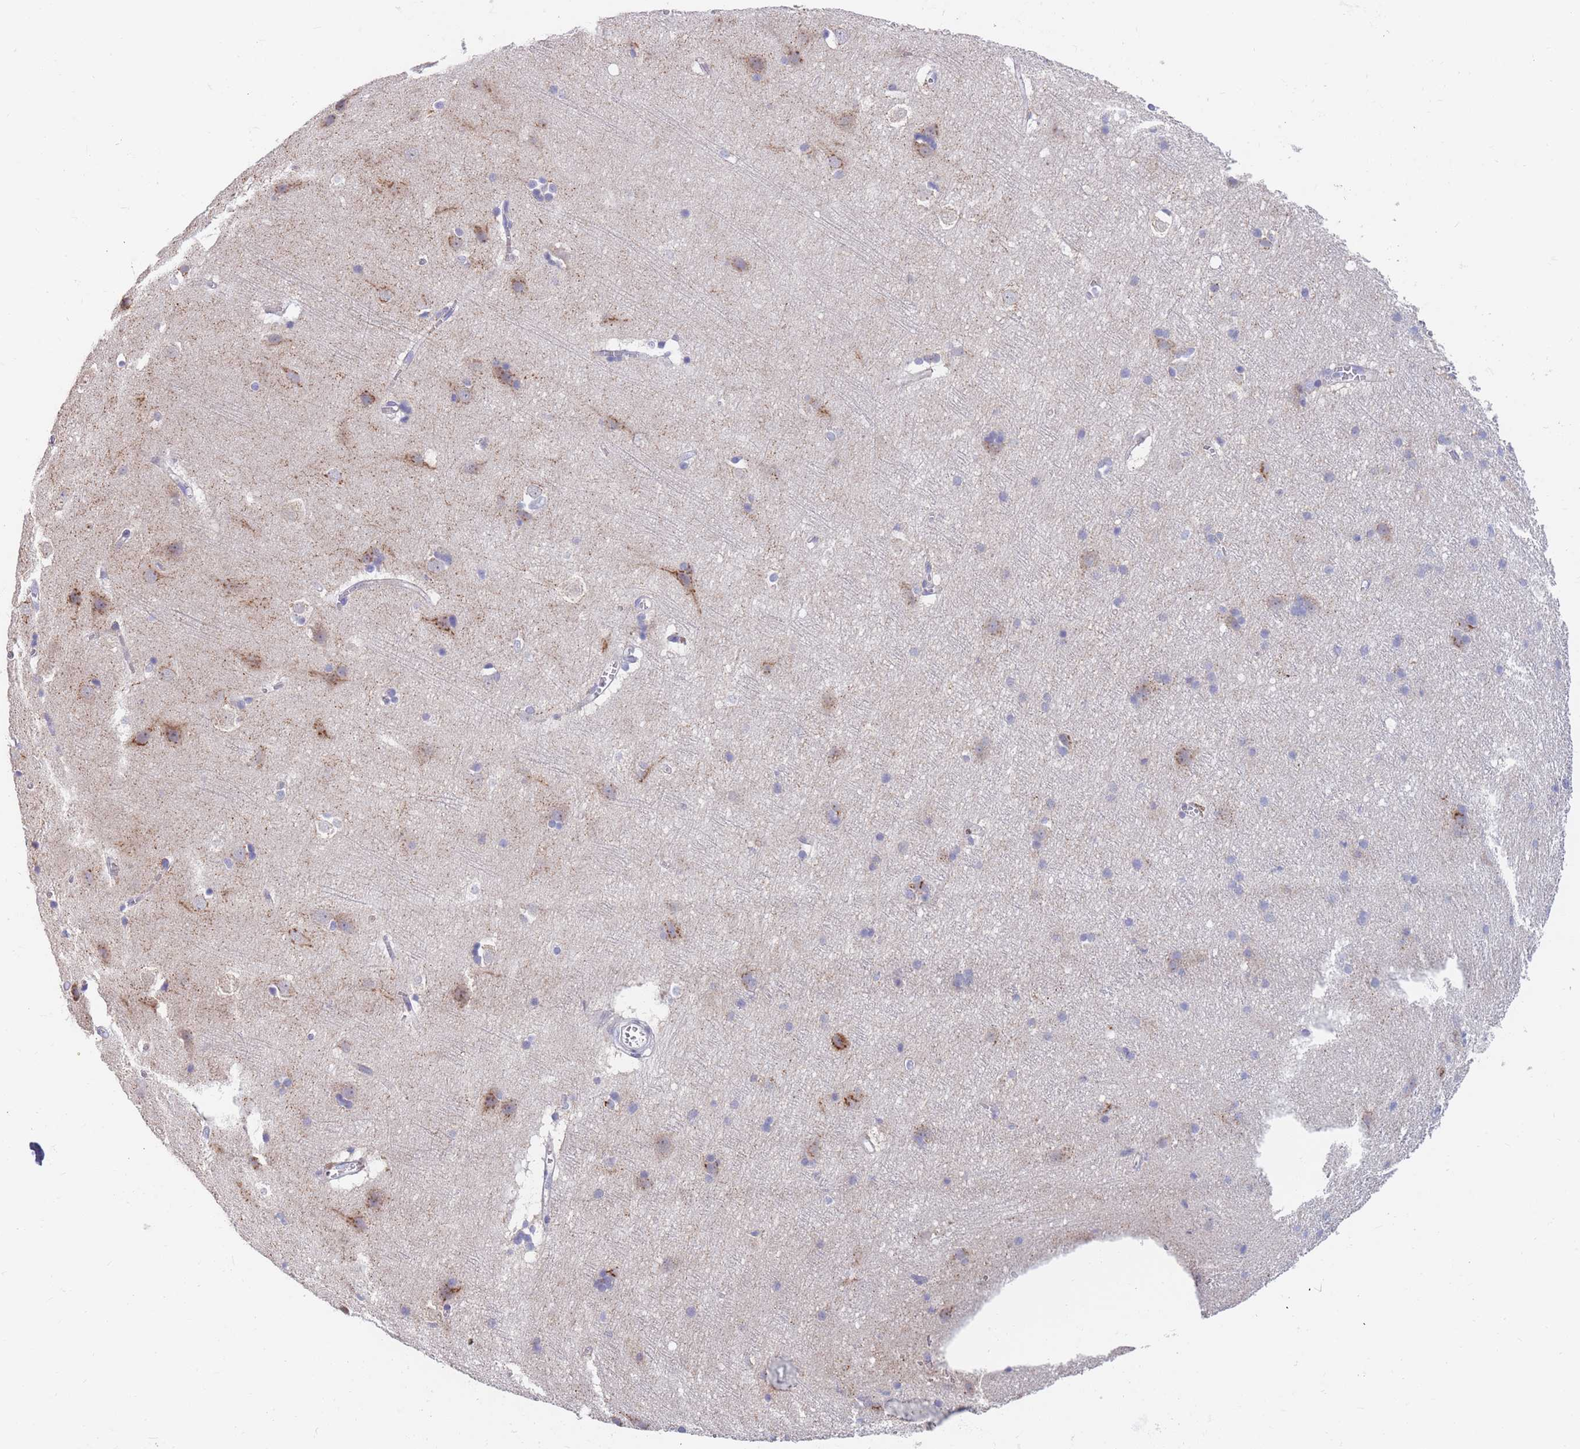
{"staining": {"intensity": "negative", "quantity": "none", "location": "none"}, "tissue": "cerebral cortex", "cell_type": "Endothelial cells", "image_type": "normal", "snomed": [{"axis": "morphology", "description": "Normal tissue, NOS"}, {"axis": "topography", "description": "Cerebral cortex"}], "caption": "Photomicrograph shows no significant protein positivity in endothelial cells of unremarkable cerebral cortex.", "gene": "BORCS5", "patient": {"sex": "male", "age": 54}}